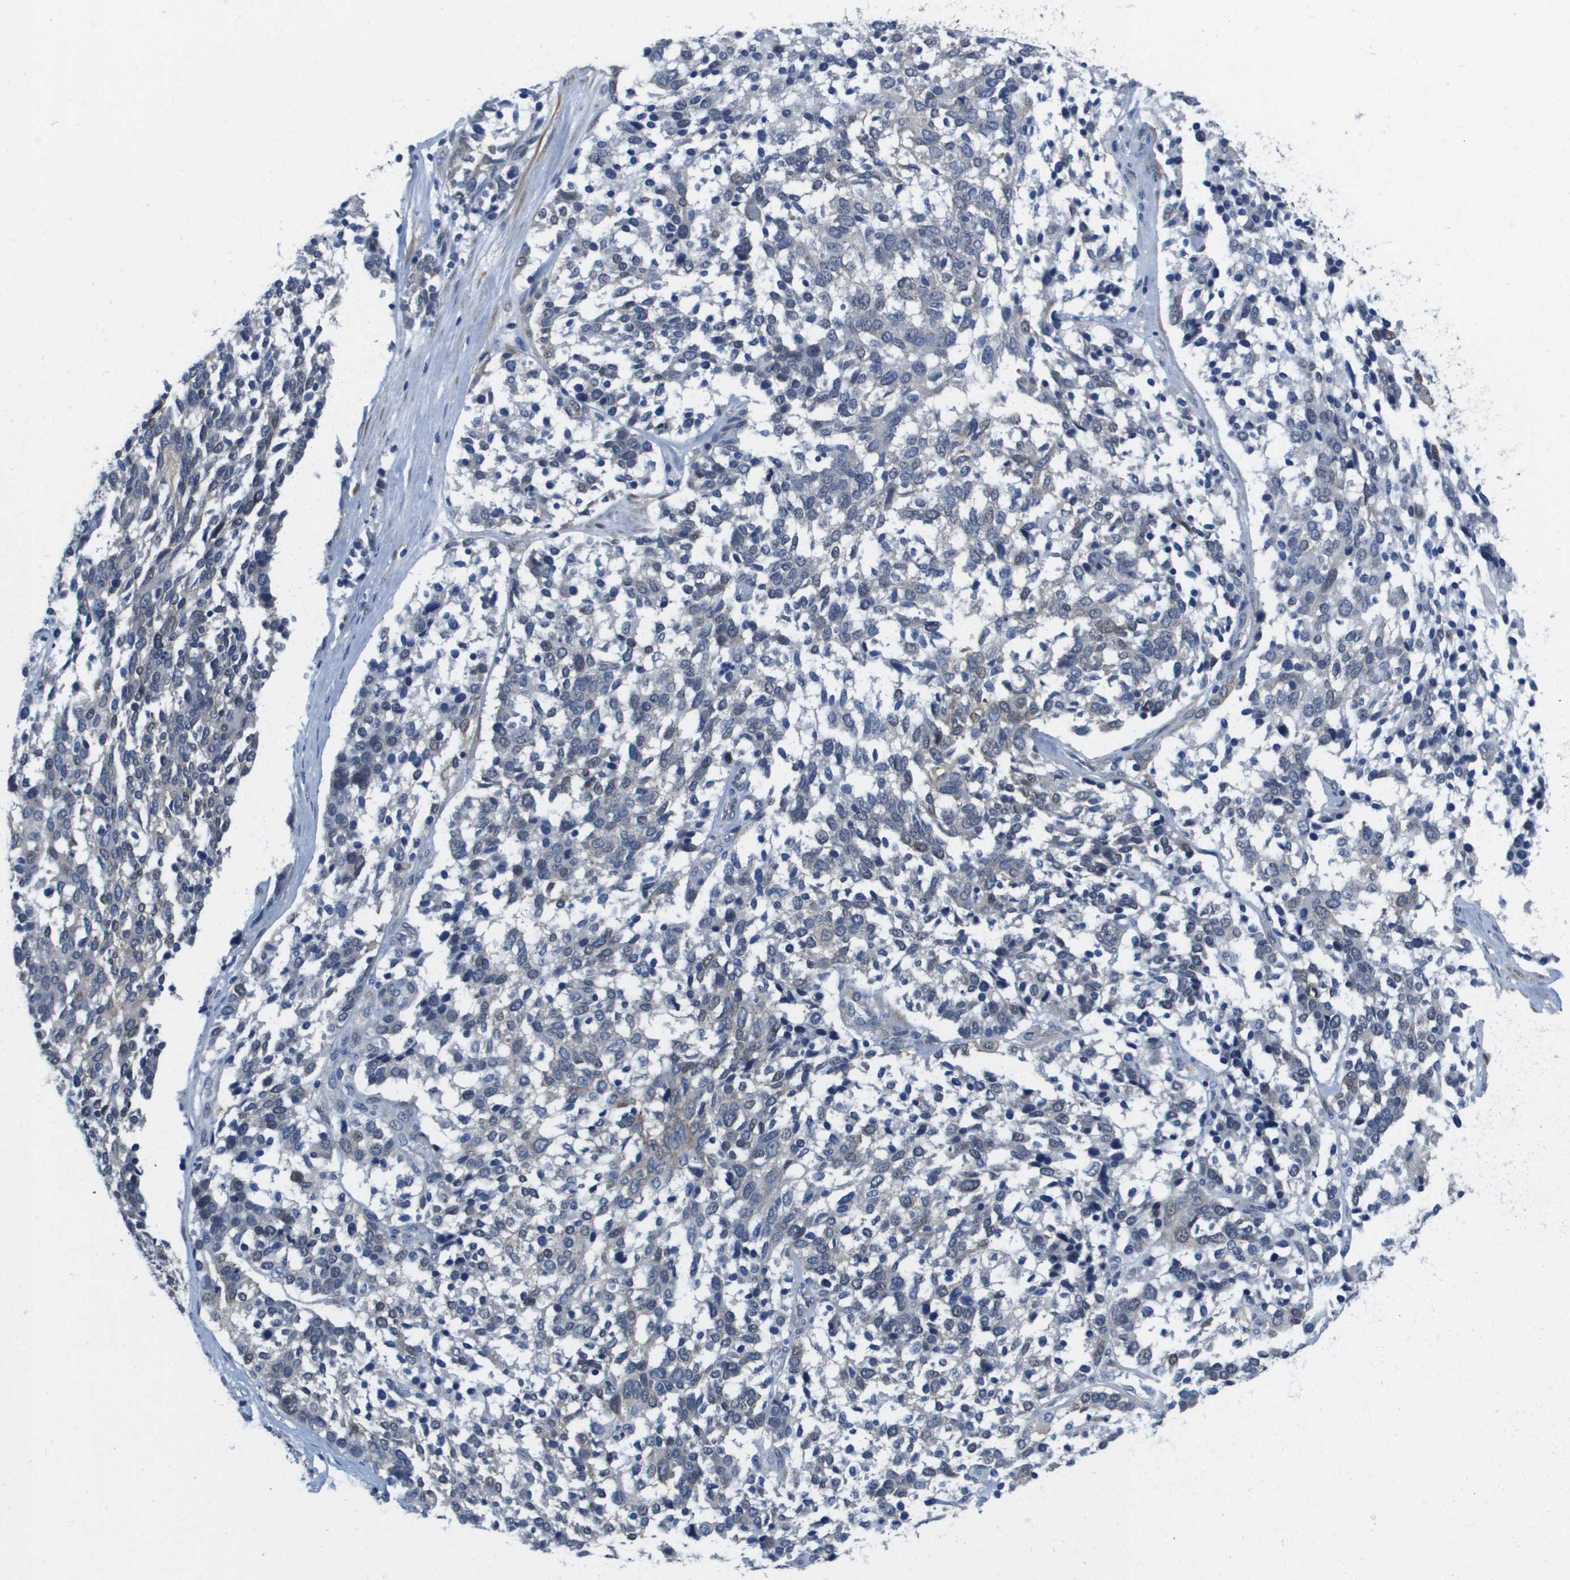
{"staining": {"intensity": "negative", "quantity": "none", "location": "none"}, "tissue": "ovarian cancer", "cell_type": "Tumor cells", "image_type": "cancer", "snomed": [{"axis": "morphology", "description": "Cystadenocarcinoma, serous, NOS"}, {"axis": "topography", "description": "Ovary"}], "caption": "A histopathology image of human serous cystadenocarcinoma (ovarian) is negative for staining in tumor cells.", "gene": "LPP", "patient": {"sex": "female", "age": 44}}